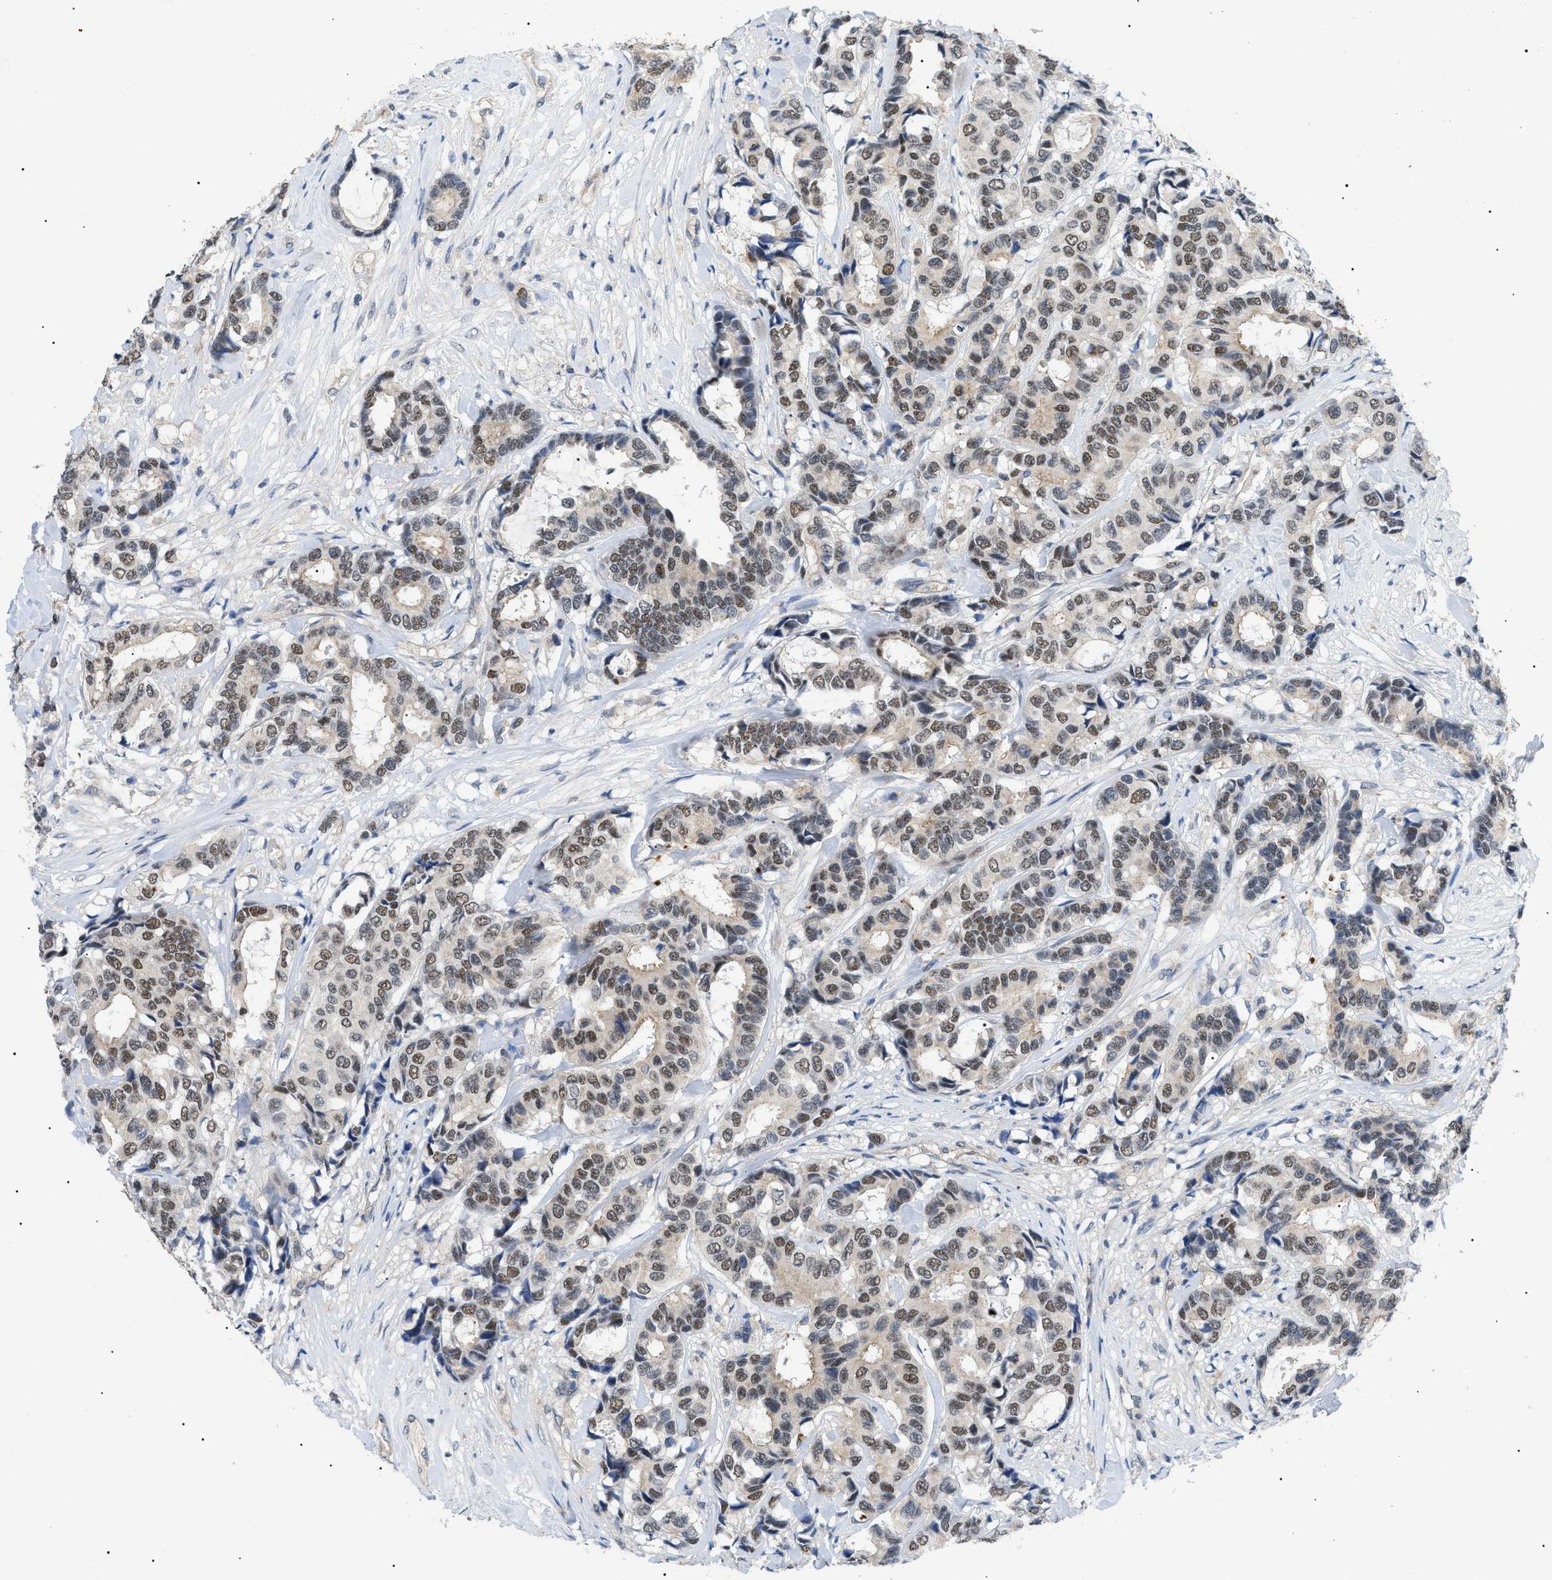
{"staining": {"intensity": "moderate", "quantity": "25%-75%", "location": "nuclear"}, "tissue": "breast cancer", "cell_type": "Tumor cells", "image_type": "cancer", "snomed": [{"axis": "morphology", "description": "Duct carcinoma"}, {"axis": "topography", "description": "Breast"}], "caption": "Breast cancer stained with immunohistochemistry (IHC) shows moderate nuclear positivity in approximately 25%-75% of tumor cells. The staining was performed using DAB (3,3'-diaminobenzidine), with brown indicating positive protein expression. Nuclei are stained blue with hematoxylin.", "gene": "CRCP", "patient": {"sex": "female", "age": 87}}